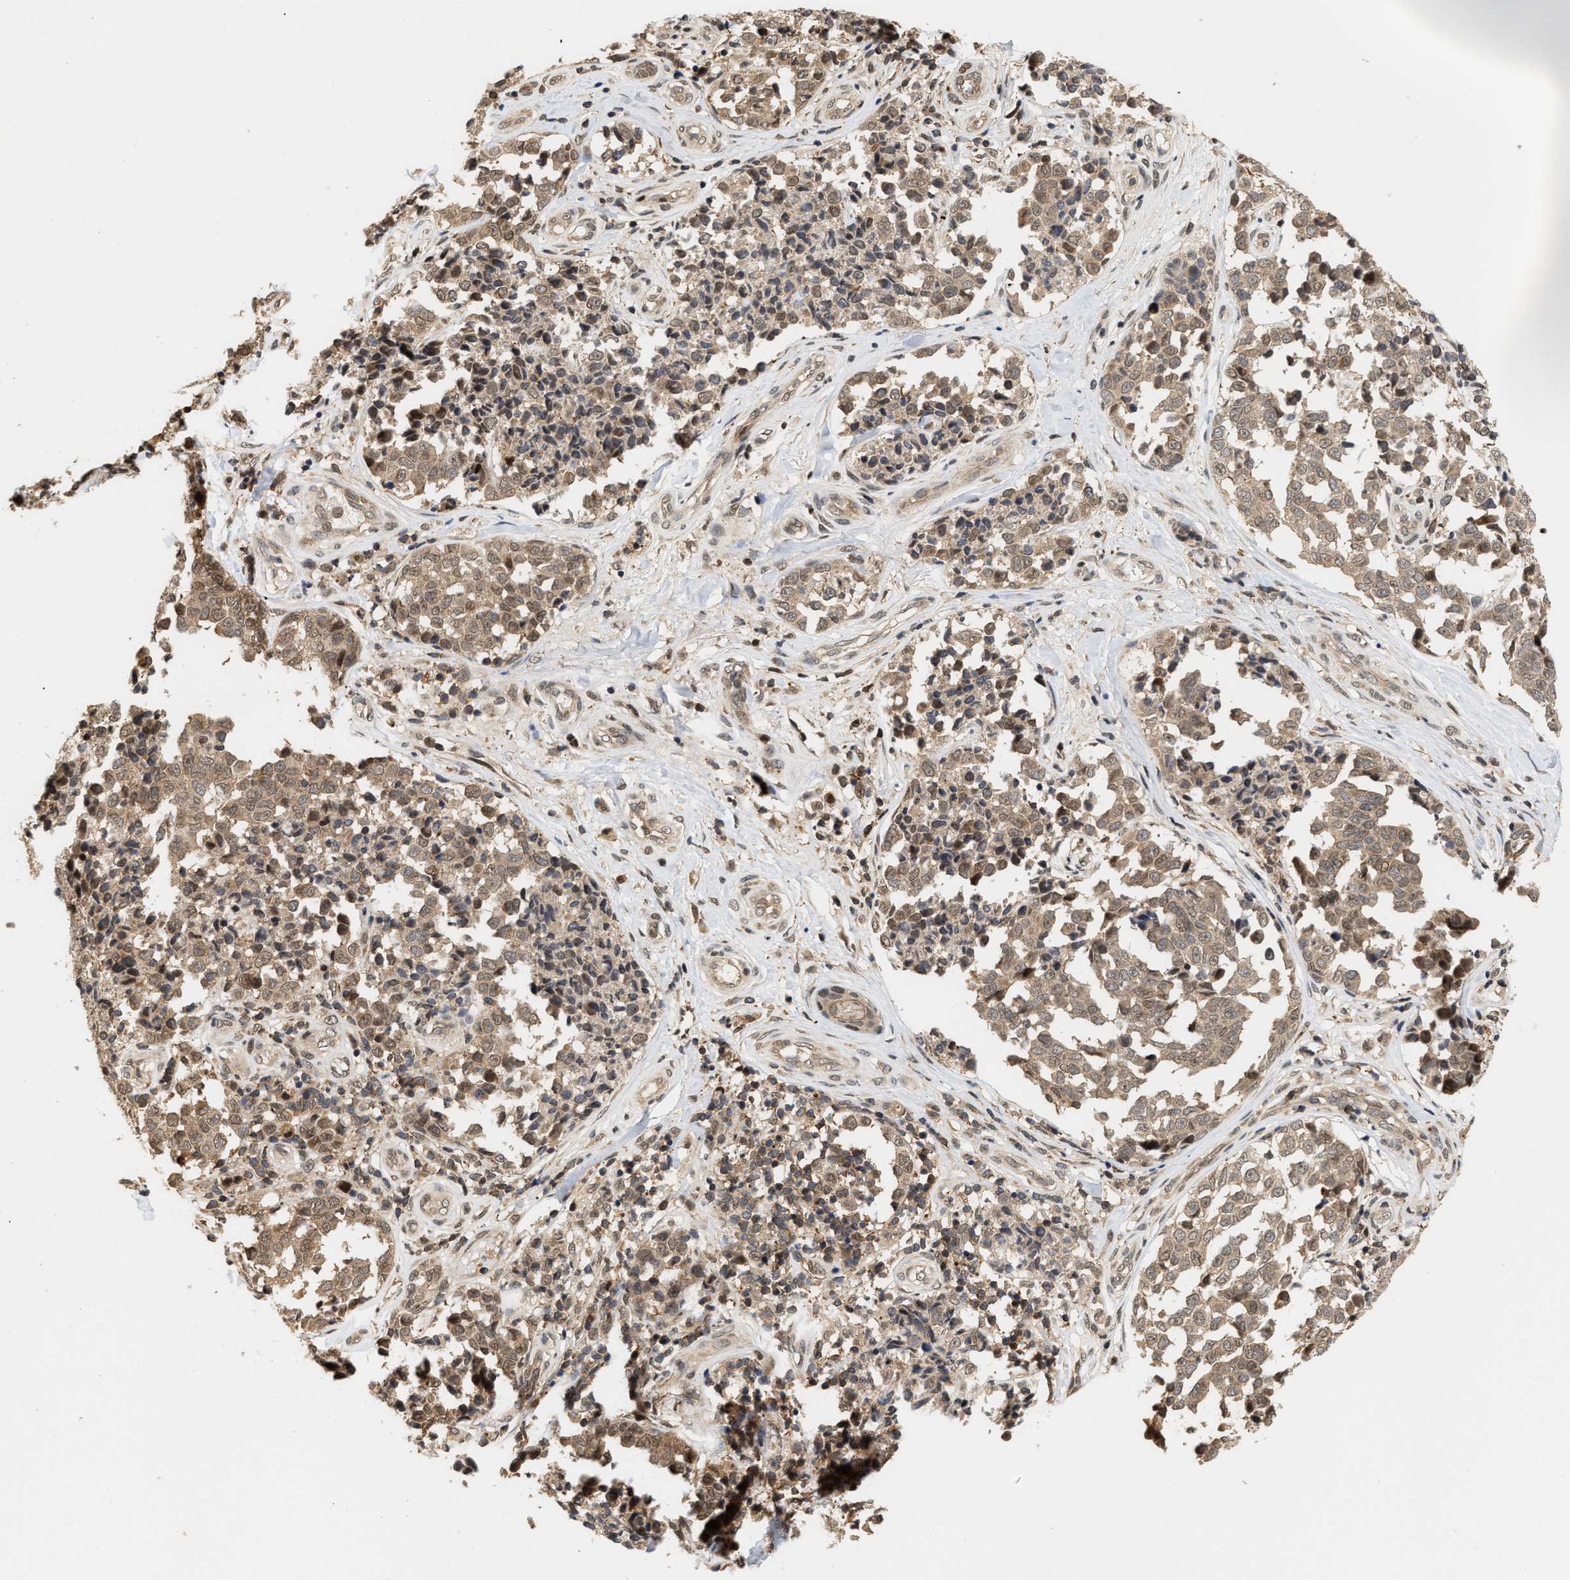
{"staining": {"intensity": "weak", "quantity": ">75%", "location": "cytoplasmic/membranous,nuclear"}, "tissue": "melanoma", "cell_type": "Tumor cells", "image_type": "cancer", "snomed": [{"axis": "morphology", "description": "Malignant melanoma, NOS"}, {"axis": "topography", "description": "Skin"}], "caption": "Brown immunohistochemical staining in human melanoma shows weak cytoplasmic/membranous and nuclear expression in approximately >75% of tumor cells. (brown staining indicates protein expression, while blue staining denotes nuclei).", "gene": "ABHD5", "patient": {"sex": "female", "age": 64}}